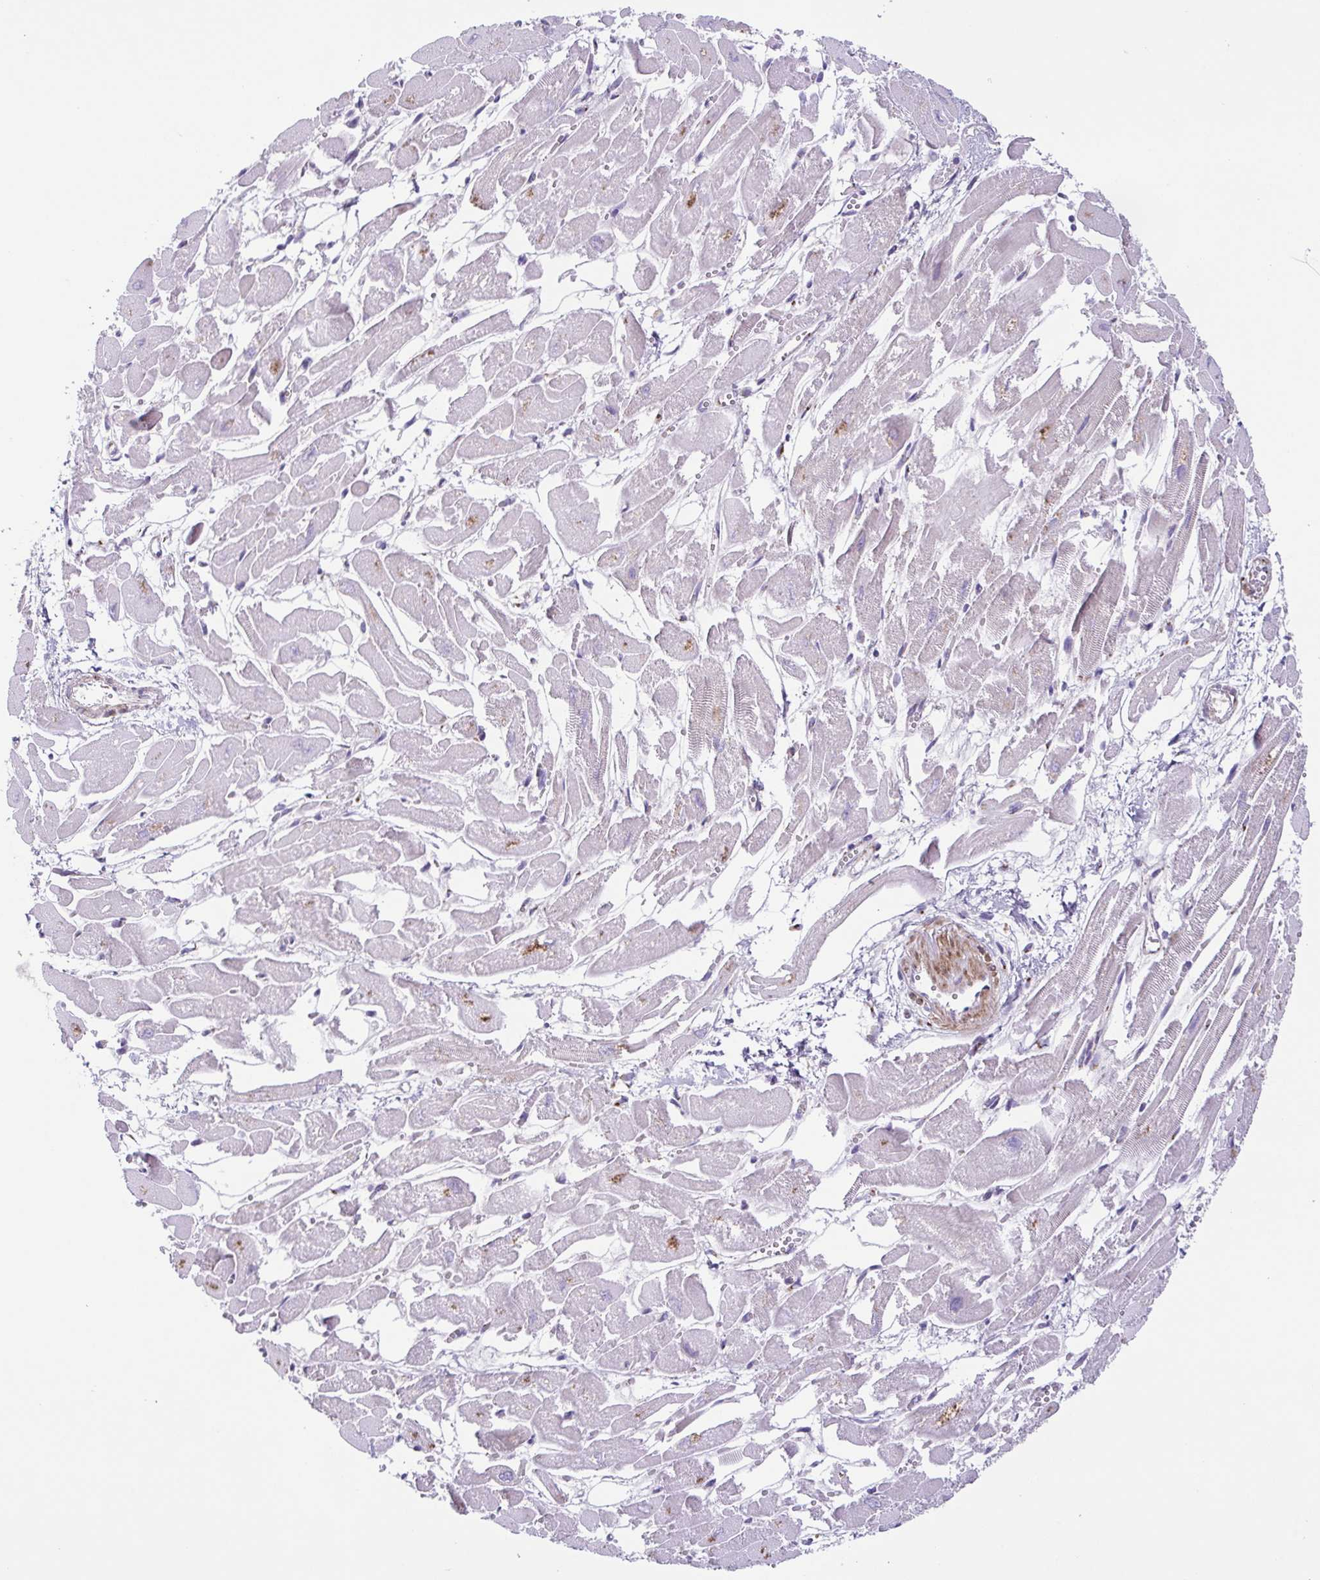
{"staining": {"intensity": "moderate", "quantity": "<25%", "location": "cytoplasmic/membranous"}, "tissue": "heart muscle", "cell_type": "Cardiomyocytes", "image_type": "normal", "snomed": [{"axis": "morphology", "description": "Normal tissue, NOS"}, {"axis": "topography", "description": "Heart"}], "caption": "The photomicrograph demonstrates immunohistochemical staining of benign heart muscle. There is moderate cytoplasmic/membranous positivity is seen in about <25% of cardiomyocytes.", "gene": "COL17A1", "patient": {"sex": "female", "age": 52}}